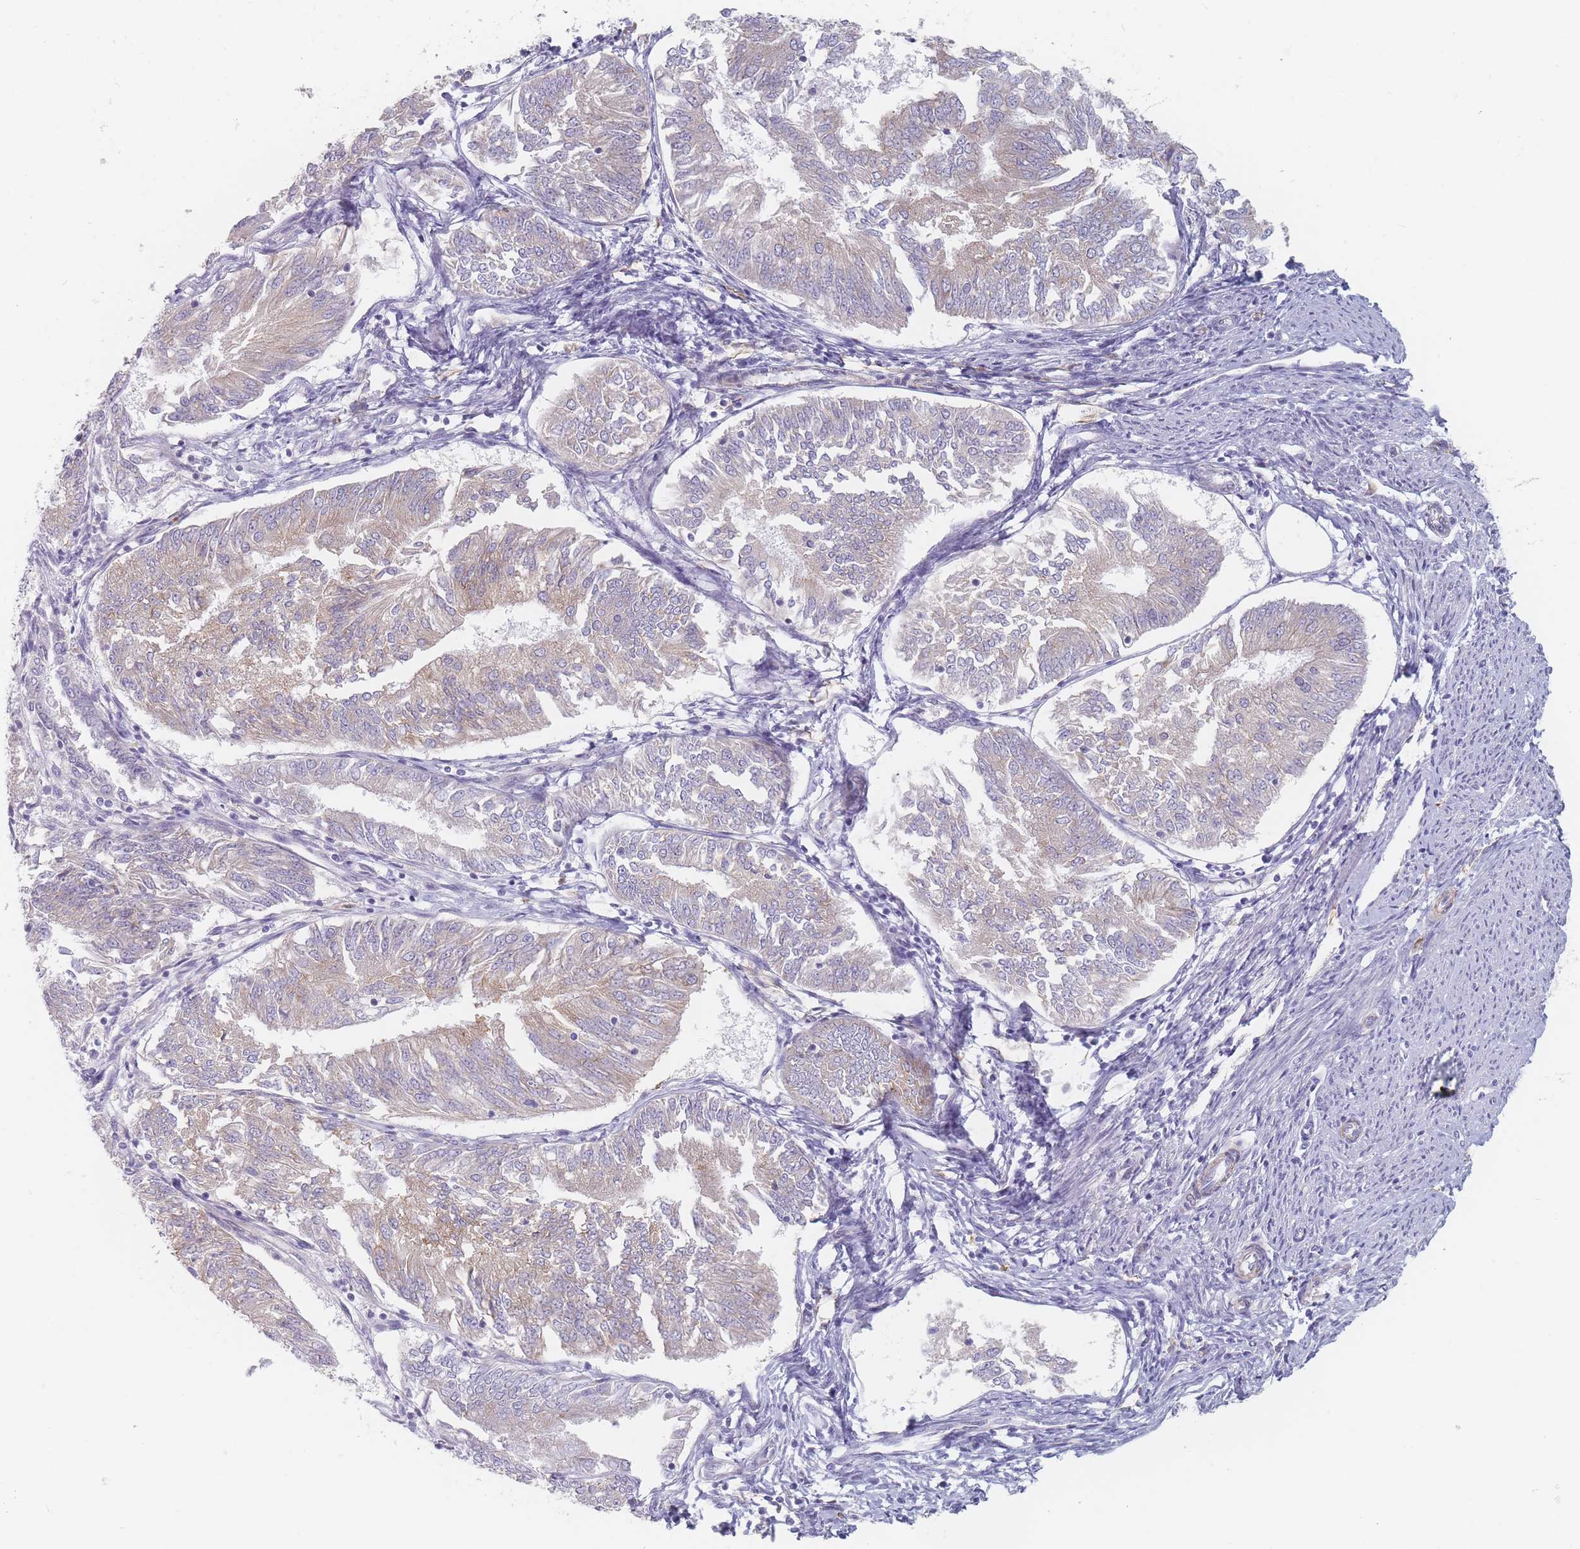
{"staining": {"intensity": "negative", "quantity": "none", "location": "none"}, "tissue": "endometrial cancer", "cell_type": "Tumor cells", "image_type": "cancer", "snomed": [{"axis": "morphology", "description": "Adenocarcinoma, NOS"}, {"axis": "topography", "description": "Endometrium"}], "caption": "Immunohistochemical staining of adenocarcinoma (endometrial) demonstrates no significant staining in tumor cells.", "gene": "ERBIN", "patient": {"sex": "female", "age": 58}}